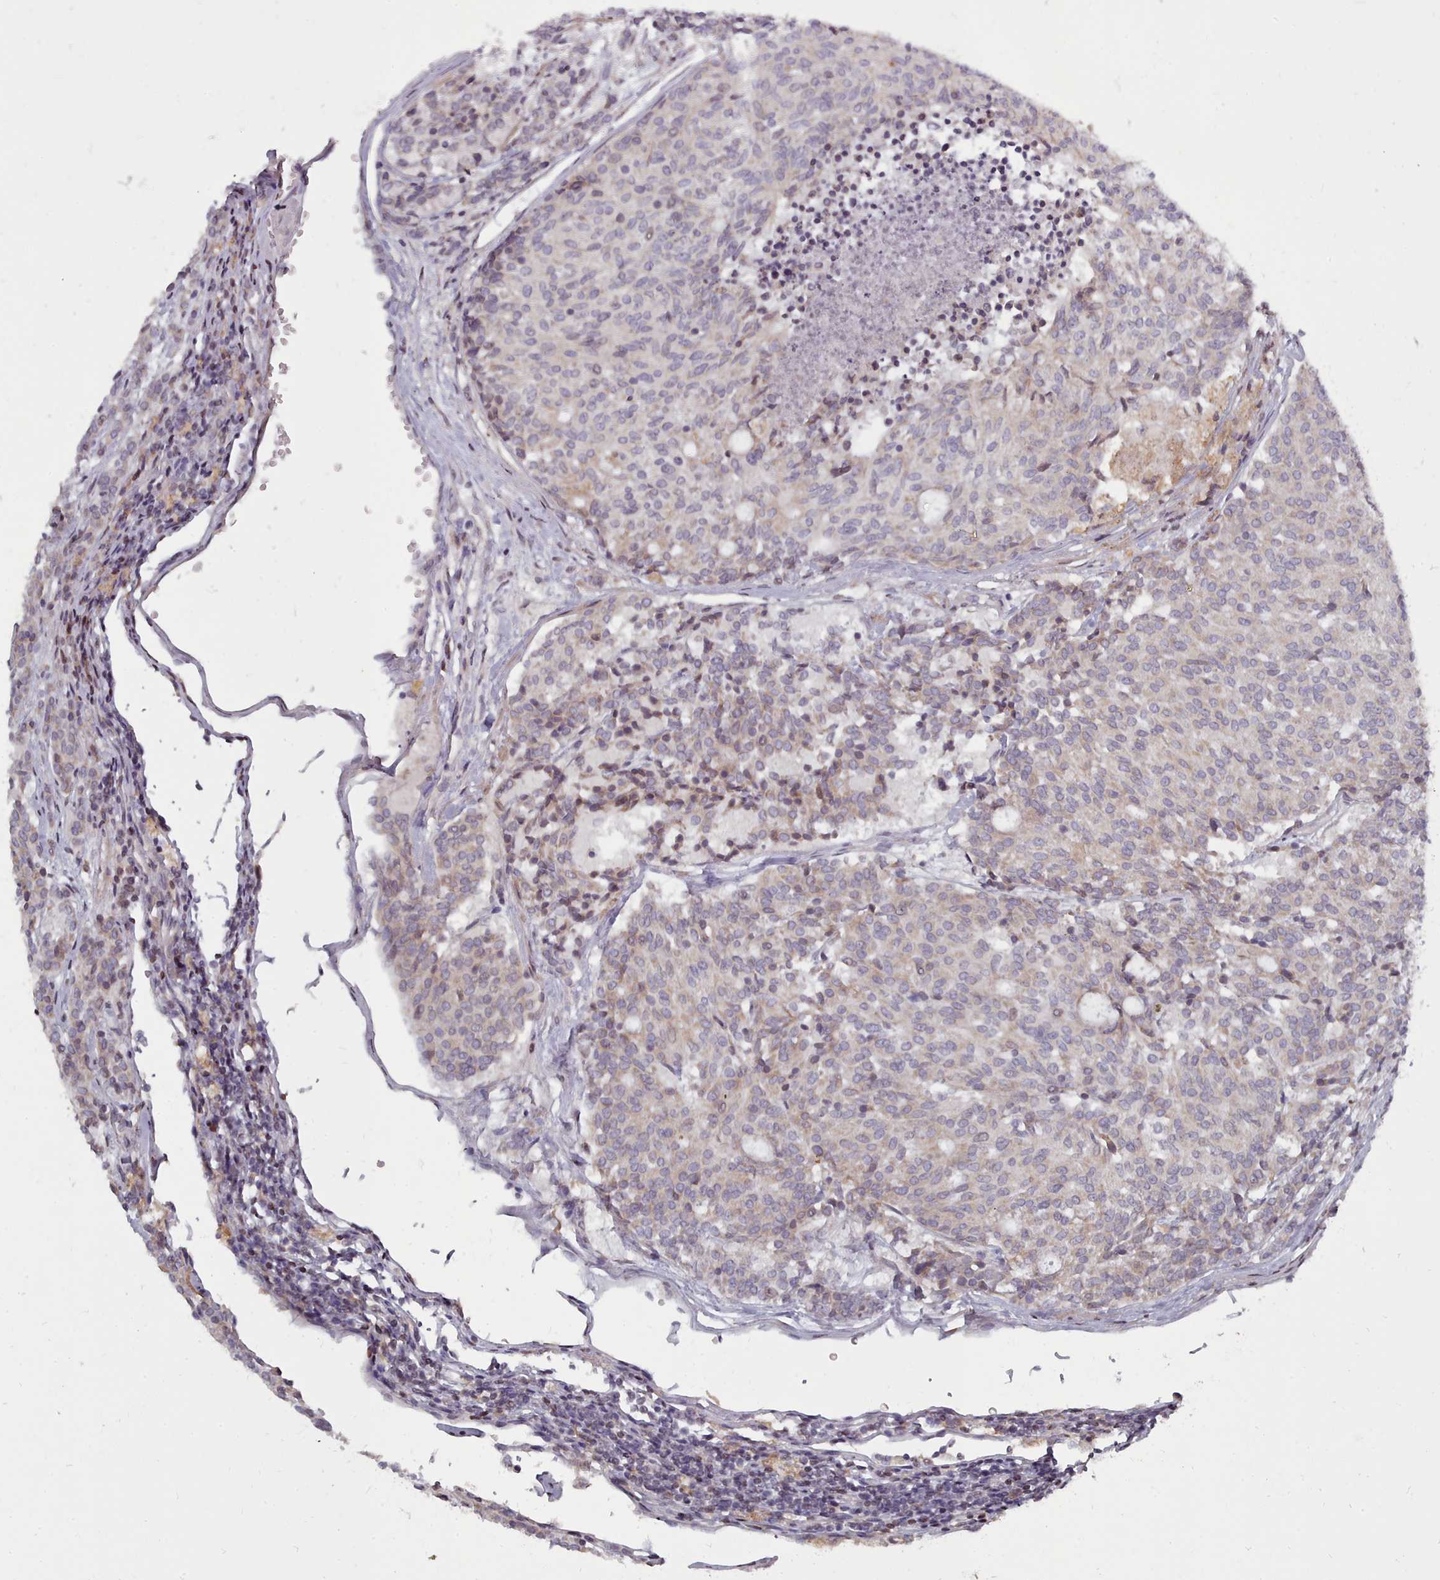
{"staining": {"intensity": "weak", "quantity": "25%-75%", "location": "cytoplasmic/membranous"}, "tissue": "carcinoid", "cell_type": "Tumor cells", "image_type": "cancer", "snomed": [{"axis": "morphology", "description": "Carcinoid, malignant, NOS"}, {"axis": "topography", "description": "Pancreas"}], "caption": "High-magnification brightfield microscopy of carcinoid stained with DAB (3,3'-diaminobenzidine) (brown) and counterstained with hematoxylin (blue). tumor cells exhibit weak cytoplasmic/membranous staining is seen in about25%-75% of cells. The staining is performed using DAB (3,3'-diaminobenzidine) brown chromogen to label protein expression. The nuclei are counter-stained blue using hematoxylin.", "gene": "ACKR3", "patient": {"sex": "female", "age": 54}}